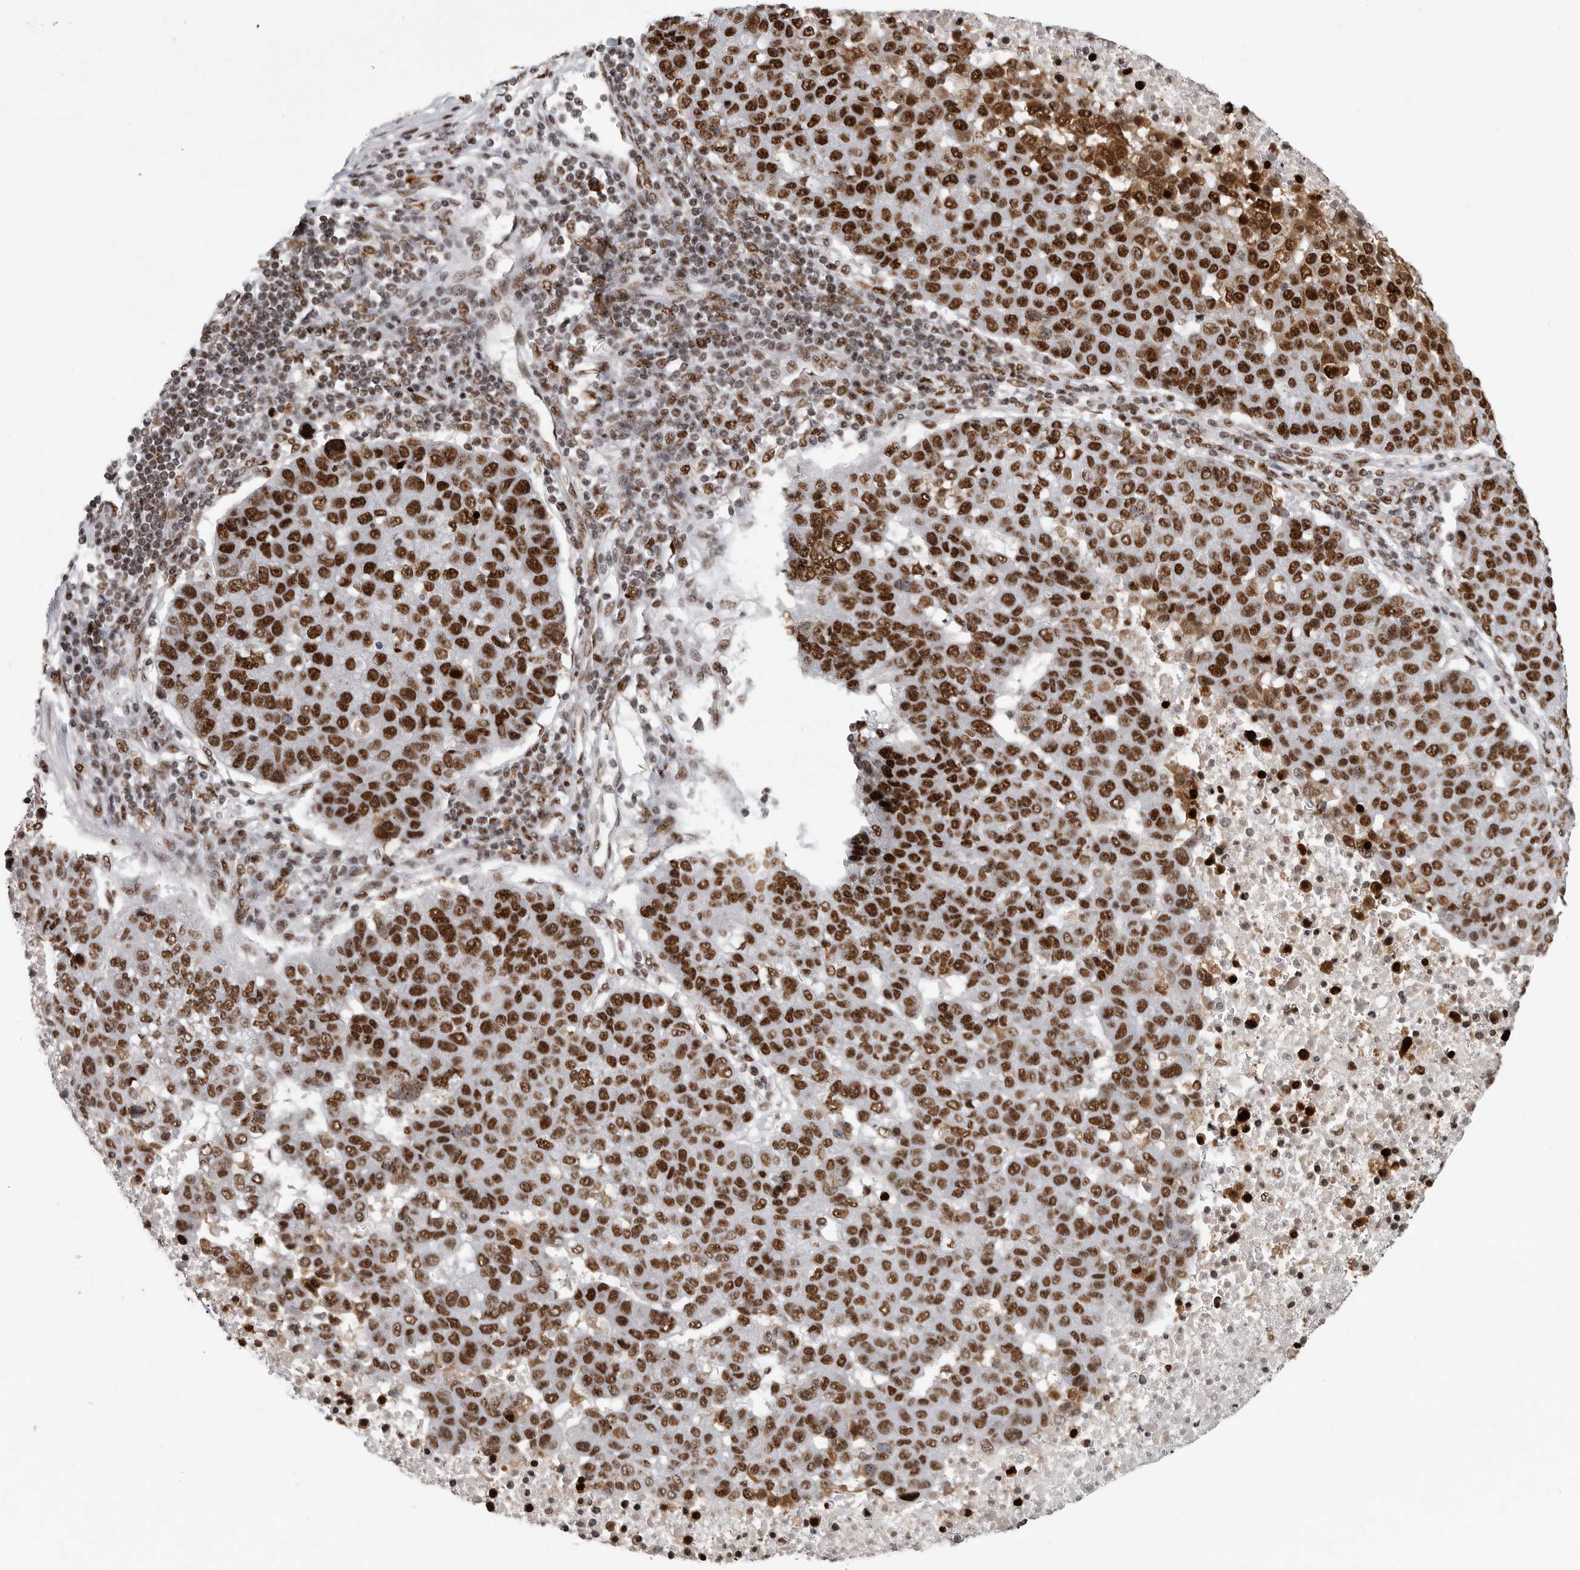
{"staining": {"intensity": "strong", "quantity": ">75%", "location": "nuclear"}, "tissue": "pancreatic cancer", "cell_type": "Tumor cells", "image_type": "cancer", "snomed": [{"axis": "morphology", "description": "Adenocarcinoma, NOS"}, {"axis": "topography", "description": "Pancreas"}], "caption": "Immunohistochemical staining of adenocarcinoma (pancreatic) reveals strong nuclear protein staining in about >75% of tumor cells.", "gene": "BCLAF1", "patient": {"sex": "female", "age": 61}}